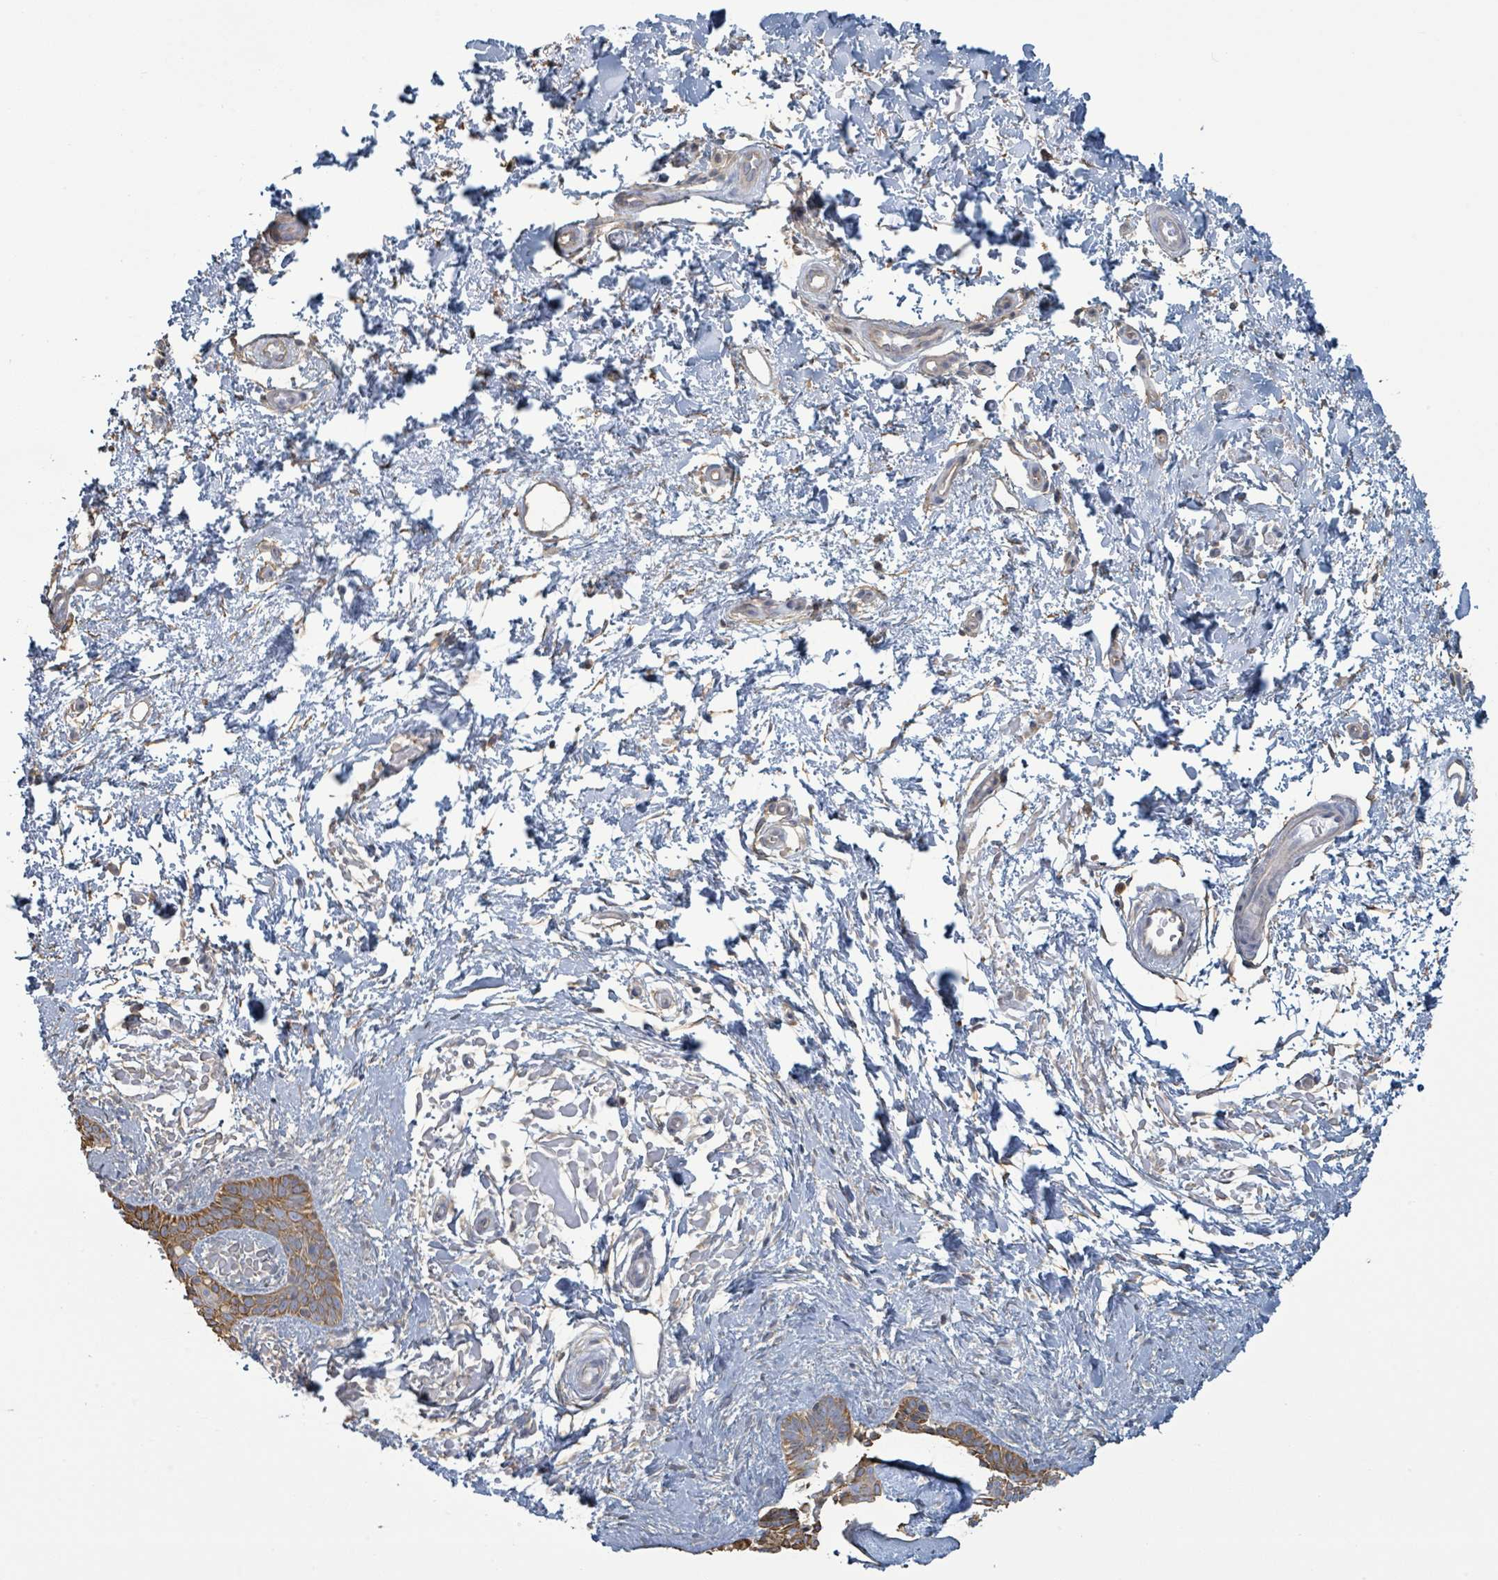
{"staining": {"intensity": "moderate", "quantity": ">75%", "location": "cytoplasmic/membranous"}, "tissue": "skin cancer", "cell_type": "Tumor cells", "image_type": "cancer", "snomed": [{"axis": "morphology", "description": "Basal cell carcinoma"}, {"axis": "topography", "description": "Skin"}], "caption": "This micrograph shows skin cancer stained with immunohistochemistry (IHC) to label a protein in brown. The cytoplasmic/membranous of tumor cells show moderate positivity for the protein. Nuclei are counter-stained blue.", "gene": "COL13A1", "patient": {"sex": "male", "age": 78}}